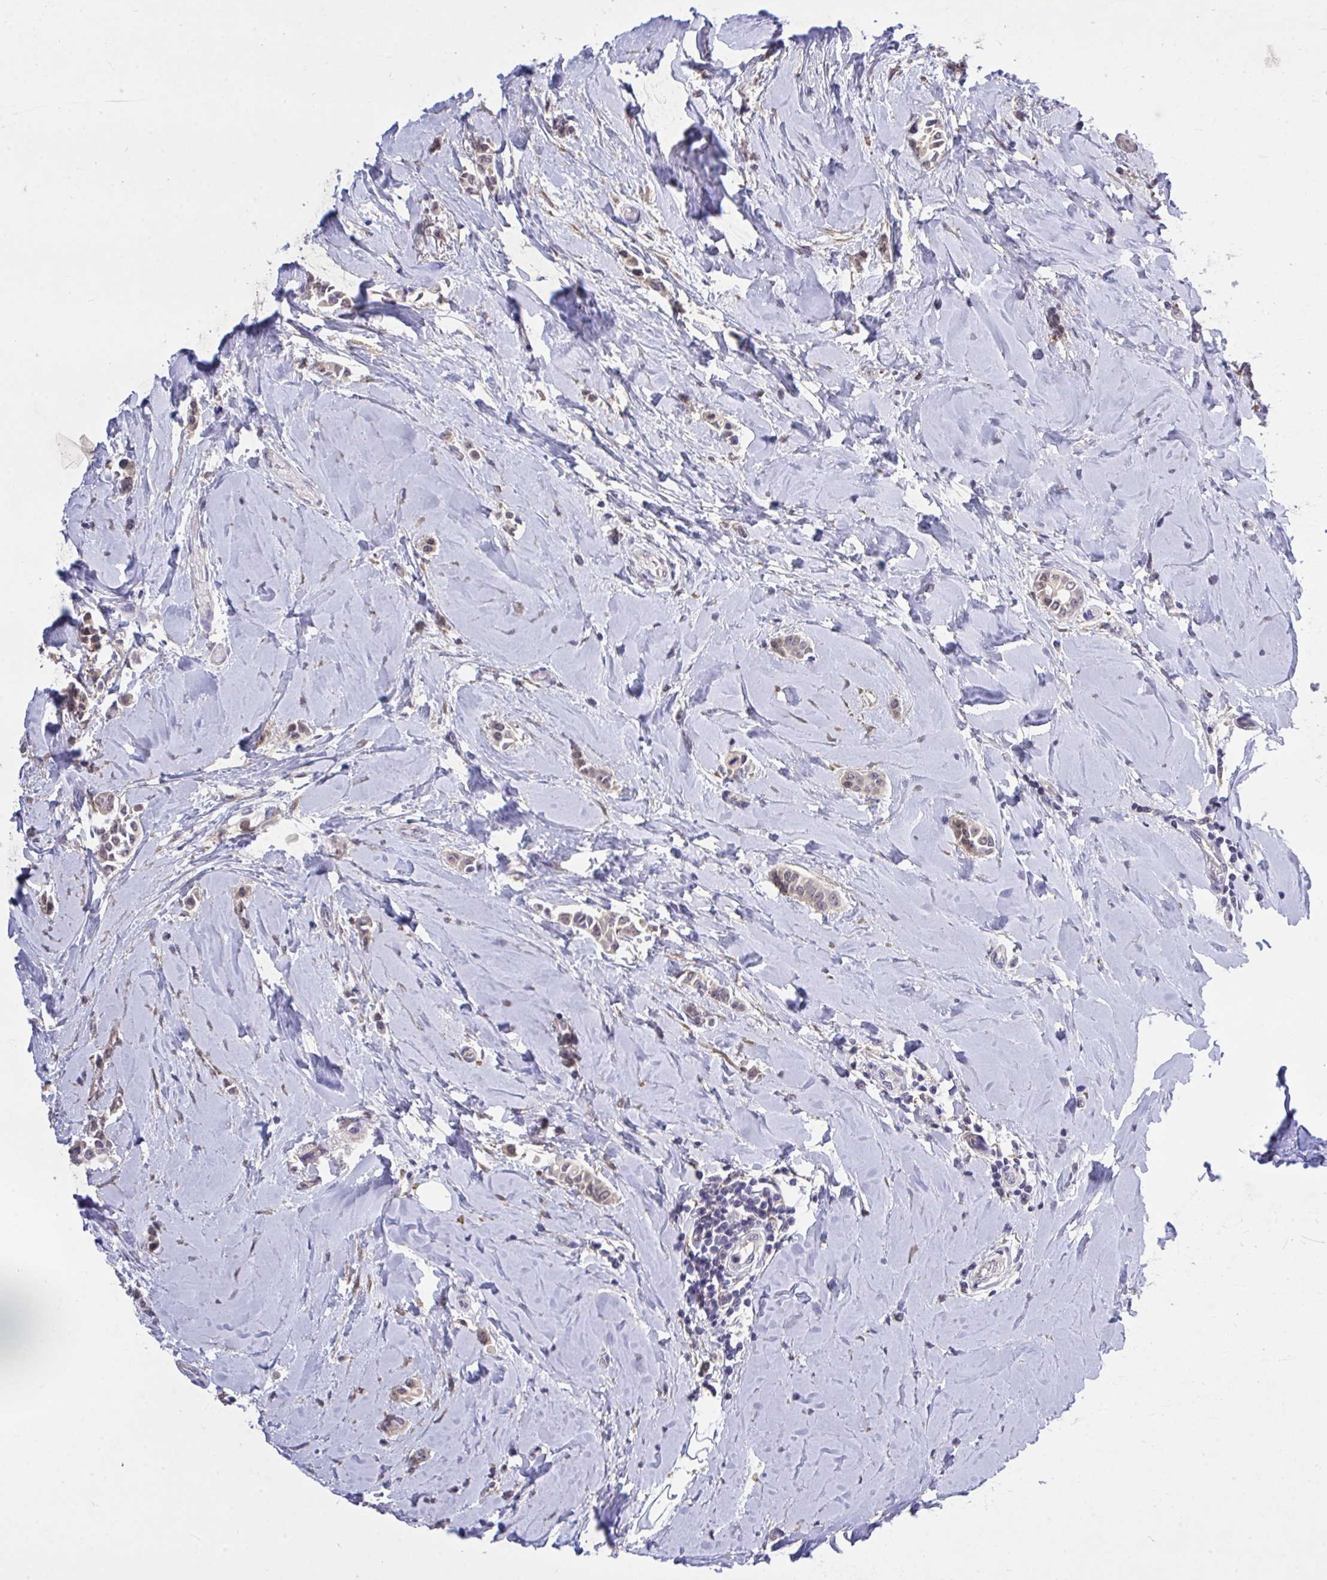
{"staining": {"intensity": "weak", "quantity": ">75%", "location": "cytoplasmic/membranous"}, "tissue": "breast cancer", "cell_type": "Tumor cells", "image_type": "cancer", "snomed": [{"axis": "morphology", "description": "Duct carcinoma"}, {"axis": "topography", "description": "Breast"}], "caption": "Protein staining of breast cancer (invasive ductal carcinoma) tissue demonstrates weak cytoplasmic/membranous expression in about >75% of tumor cells.", "gene": "MPC2", "patient": {"sex": "female", "age": 64}}